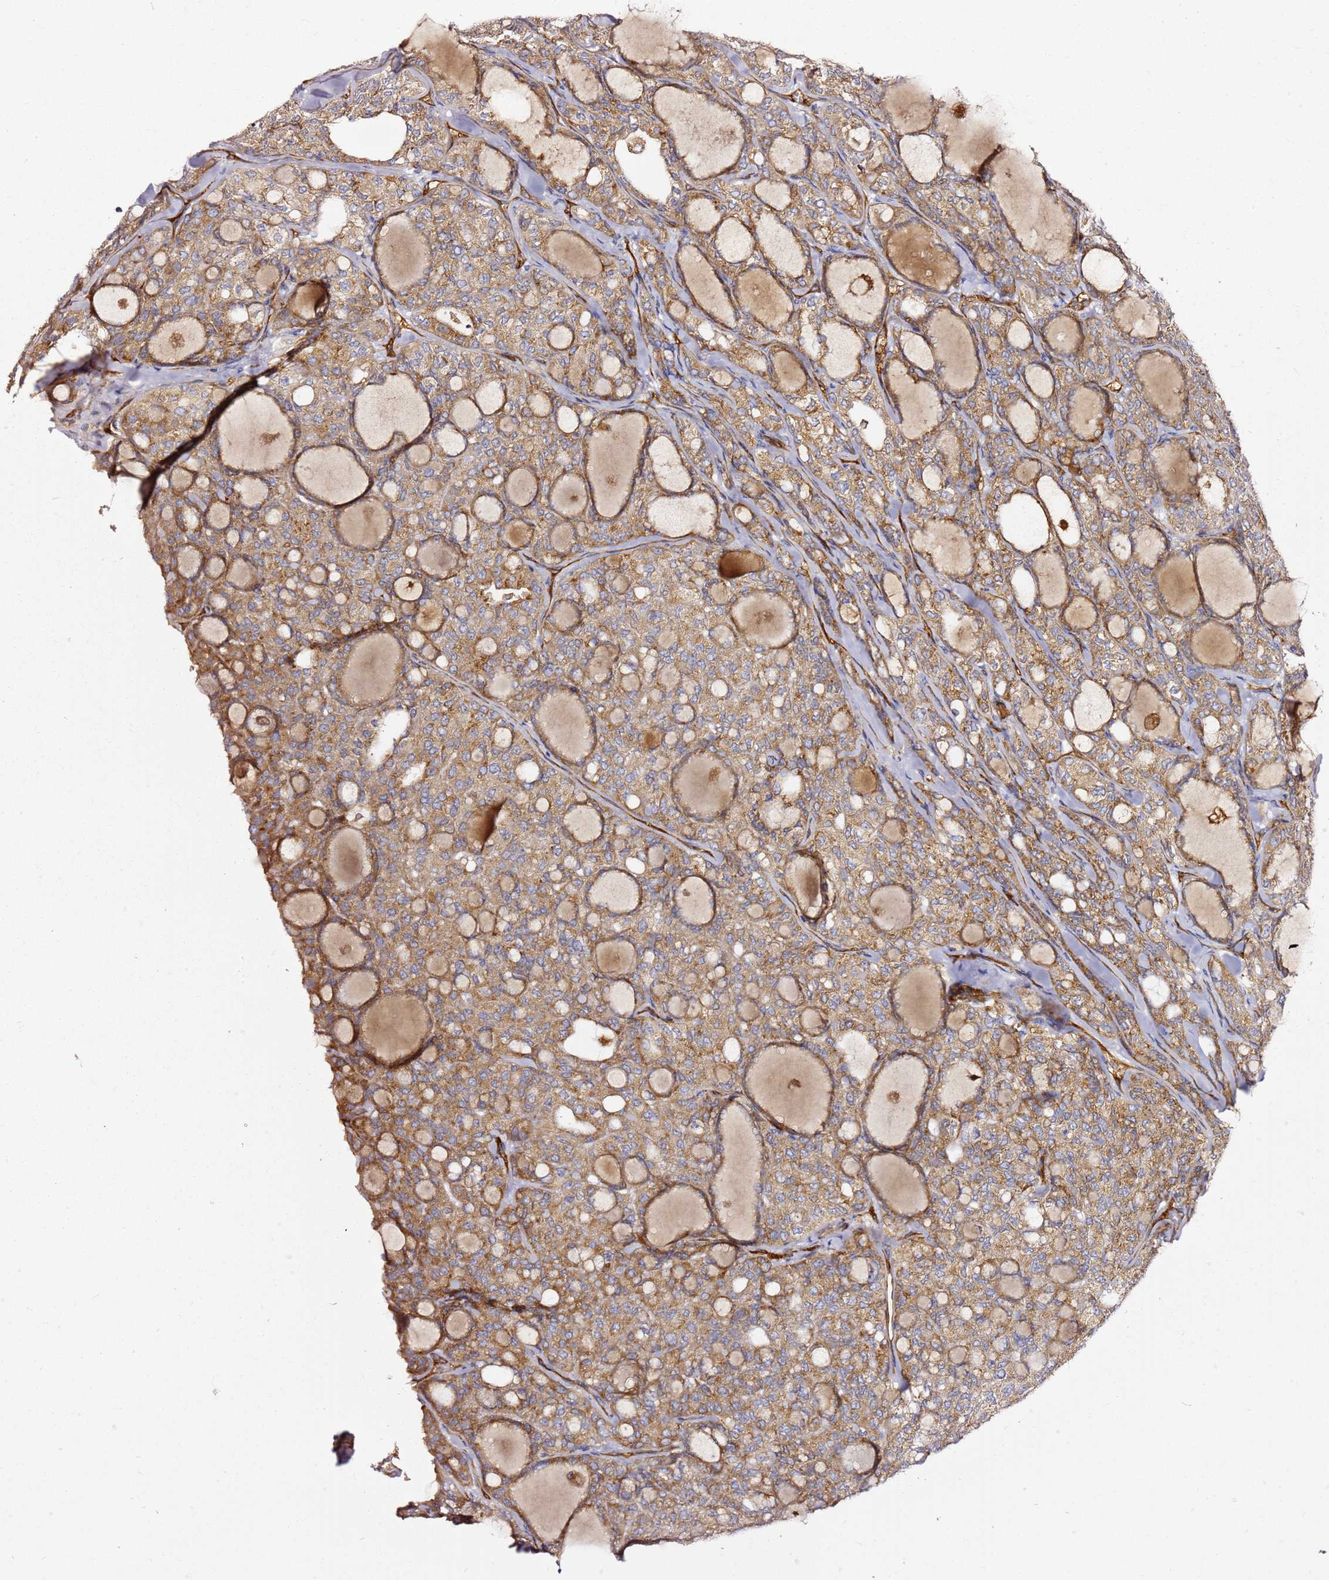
{"staining": {"intensity": "moderate", "quantity": ">75%", "location": "cytoplasmic/membranous"}, "tissue": "thyroid cancer", "cell_type": "Tumor cells", "image_type": "cancer", "snomed": [{"axis": "morphology", "description": "Follicular adenoma carcinoma, NOS"}, {"axis": "topography", "description": "Thyroid gland"}], "caption": "IHC histopathology image of neoplastic tissue: thyroid follicular adenoma carcinoma stained using immunohistochemistry (IHC) exhibits medium levels of moderate protein expression localized specifically in the cytoplasmic/membranous of tumor cells, appearing as a cytoplasmic/membranous brown color.", "gene": "KIF7", "patient": {"sex": "male", "age": 75}}